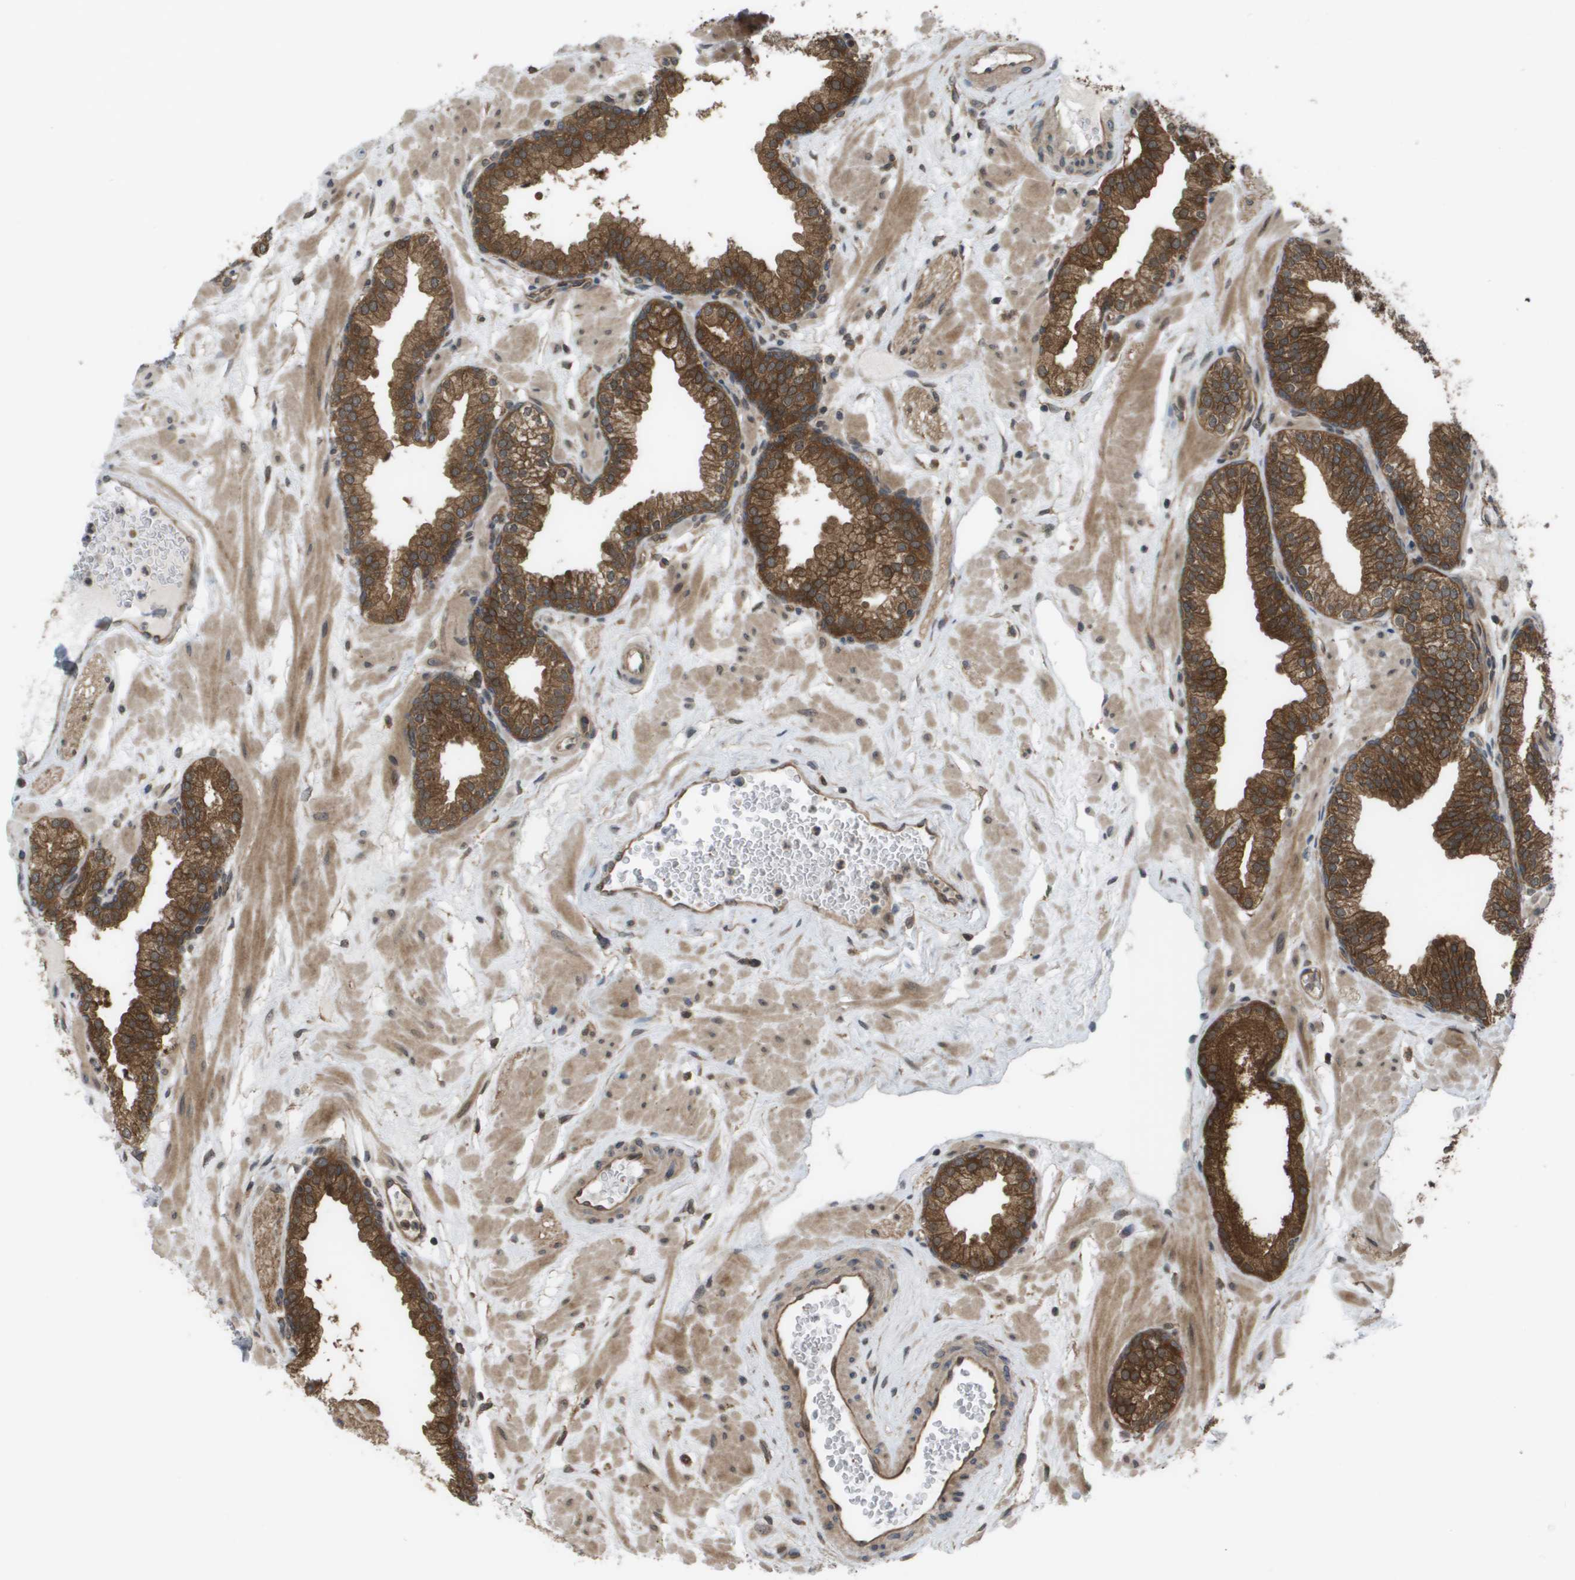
{"staining": {"intensity": "strong", "quantity": ">75%", "location": "cytoplasmic/membranous"}, "tissue": "prostate", "cell_type": "Glandular cells", "image_type": "normal", "snomed": [{"axis": "morphology", "description": "Normal tissue, NOS"}, {"axis": "morphology", "description": "Urothelial carcinoma, Low grade"}, {"axis": "topography", "description": "Urinary bladder"}, {"axis": "topography", "description": "Prostate"}], "caption": "Prostate was stained to show a protein in brown. There is high levels of strong cytoplasmic/membranous expression in approximately >75% of glandular cells. (Brightfield microscopy of DAB IHC at high magnification).", "gene": "CTPS2", "patient": {"sex": "male", "age": 60}}